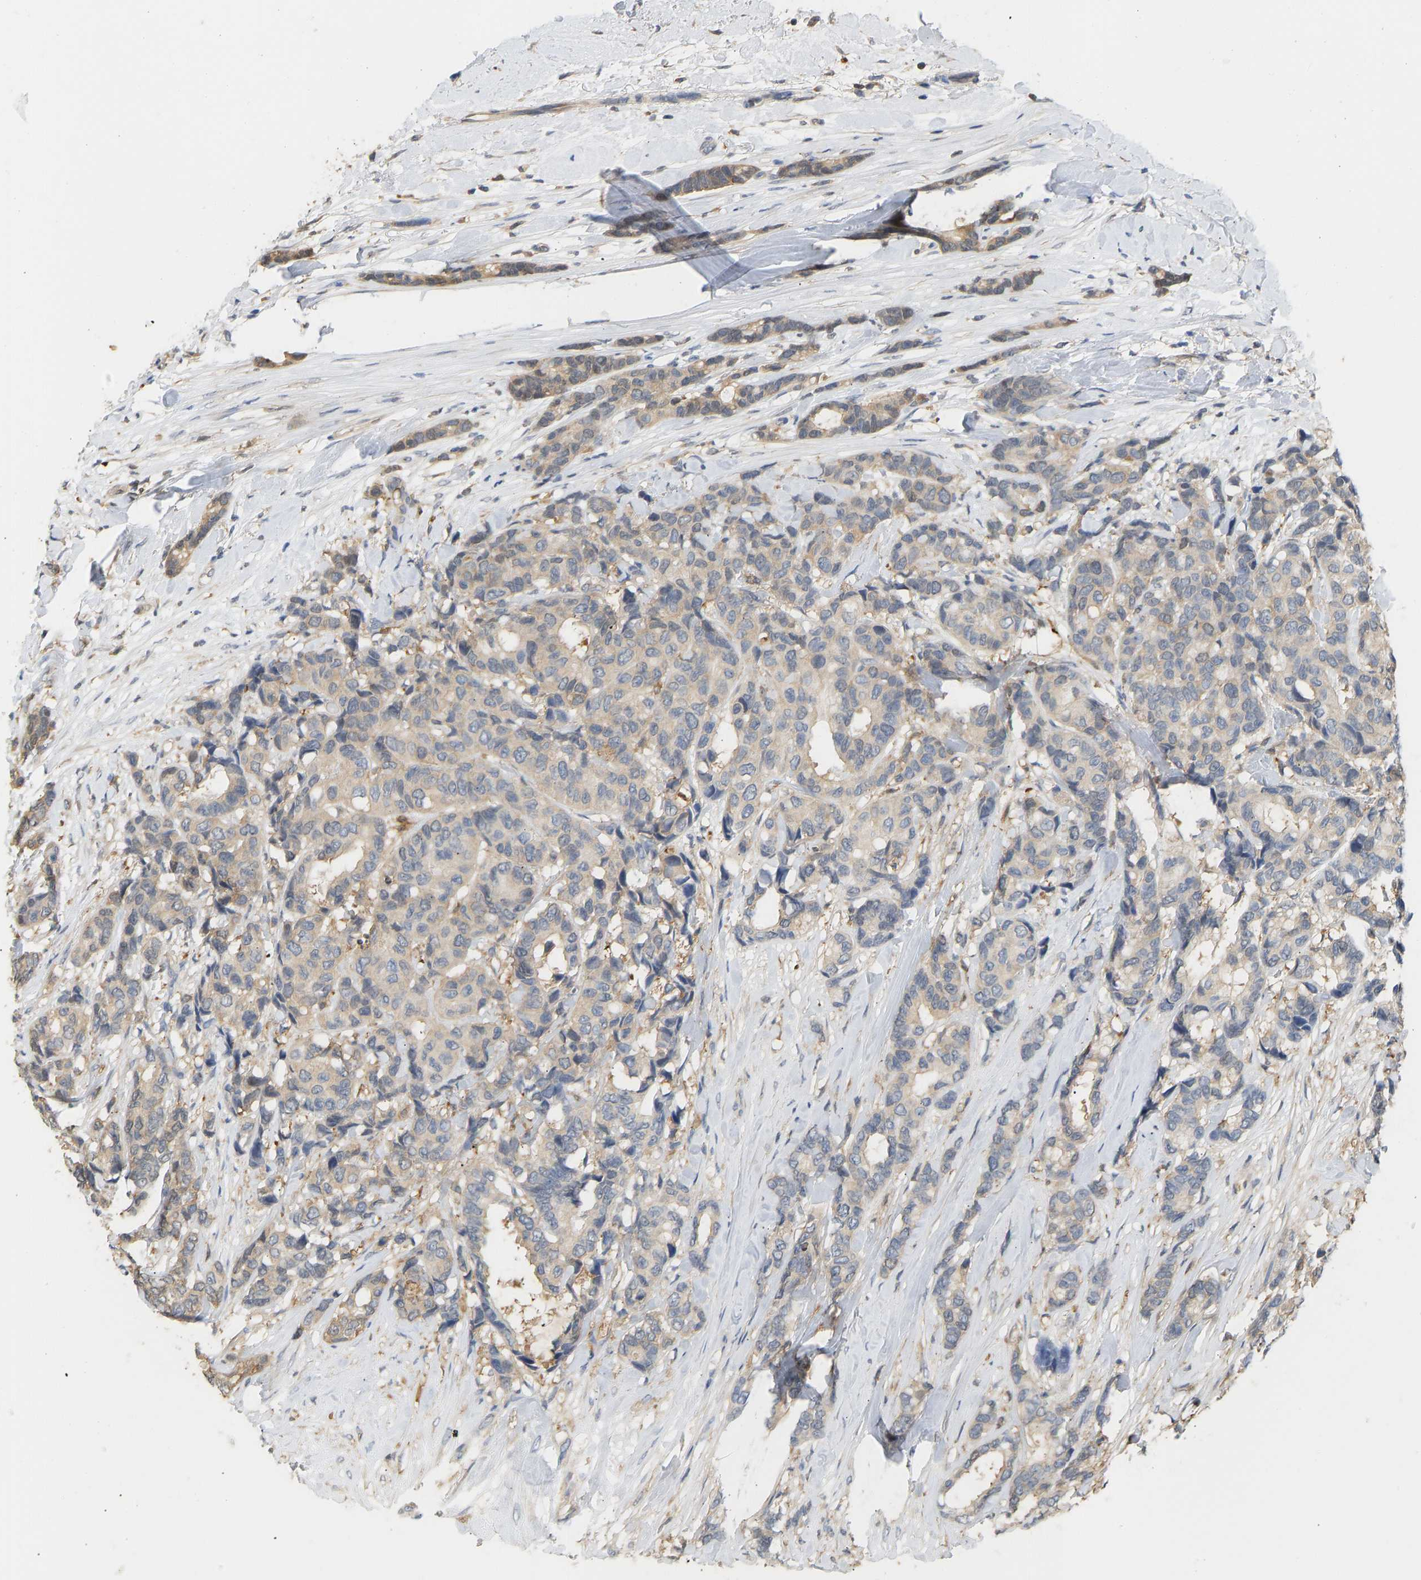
{"staining": {"intensity": "weak", "quantity": "25%-75%", "location": "cytoplasmic/membranous"}, "tissue": "breast cancer", "cell_type": "Tumor cells", "image_type": "cancer", "snomed": [{"axis": "morphology", "description": "Duct carcinoma"}, {"axis": "topography", "description": "Breast"}], "caption": "Human breast cancer stained with a brown dye demonstrates weak cytoplasmic/membranous positive staining in approximately 25%-75% of tumor cells.", "gene": "ENO1", "patient": {"sex": "female", "age": 87}}